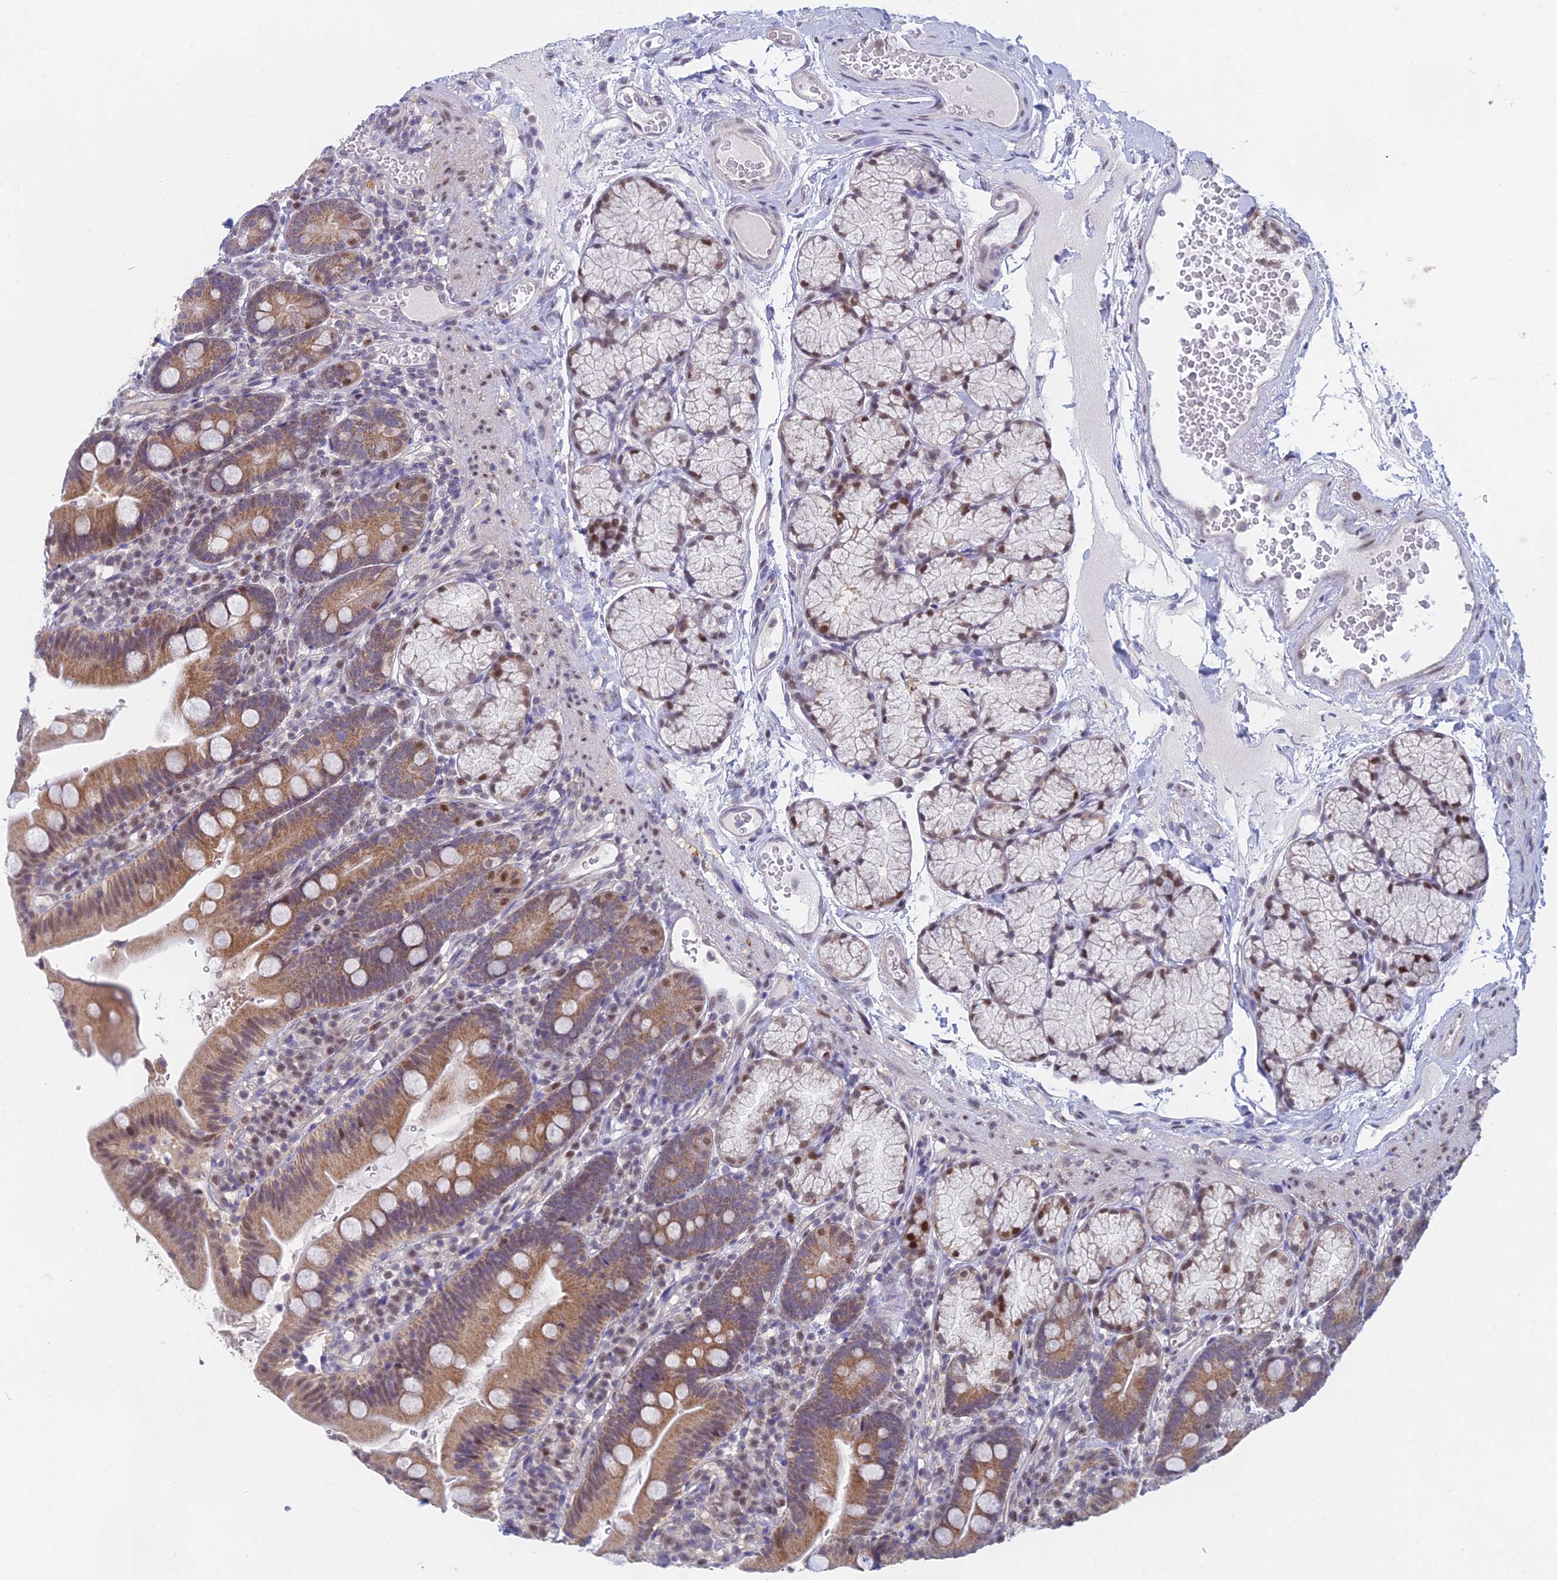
{"staining": {"intensity": "moderate", "quantity": ">75%", "location": "cytoplasmic/membranous"}, "tissue": "duodenum", "cell_type": "Glandular cells", "image_type": "normal", "snomed": [{"axis": "morphology", "description": "Normal tissue, NOS"}, {"axis": "topography", "description": "Duodenum"}], "caption": "High-power microscopy captured an immunohistochemistry (IHC) photomicrograph of normal duodenum, revealing moderate cytoplasmic/membranous positivity in approximately >75% of glandular cells.", "gene": "MRPL17", "patient": {"sex": "female", "age": 67}}